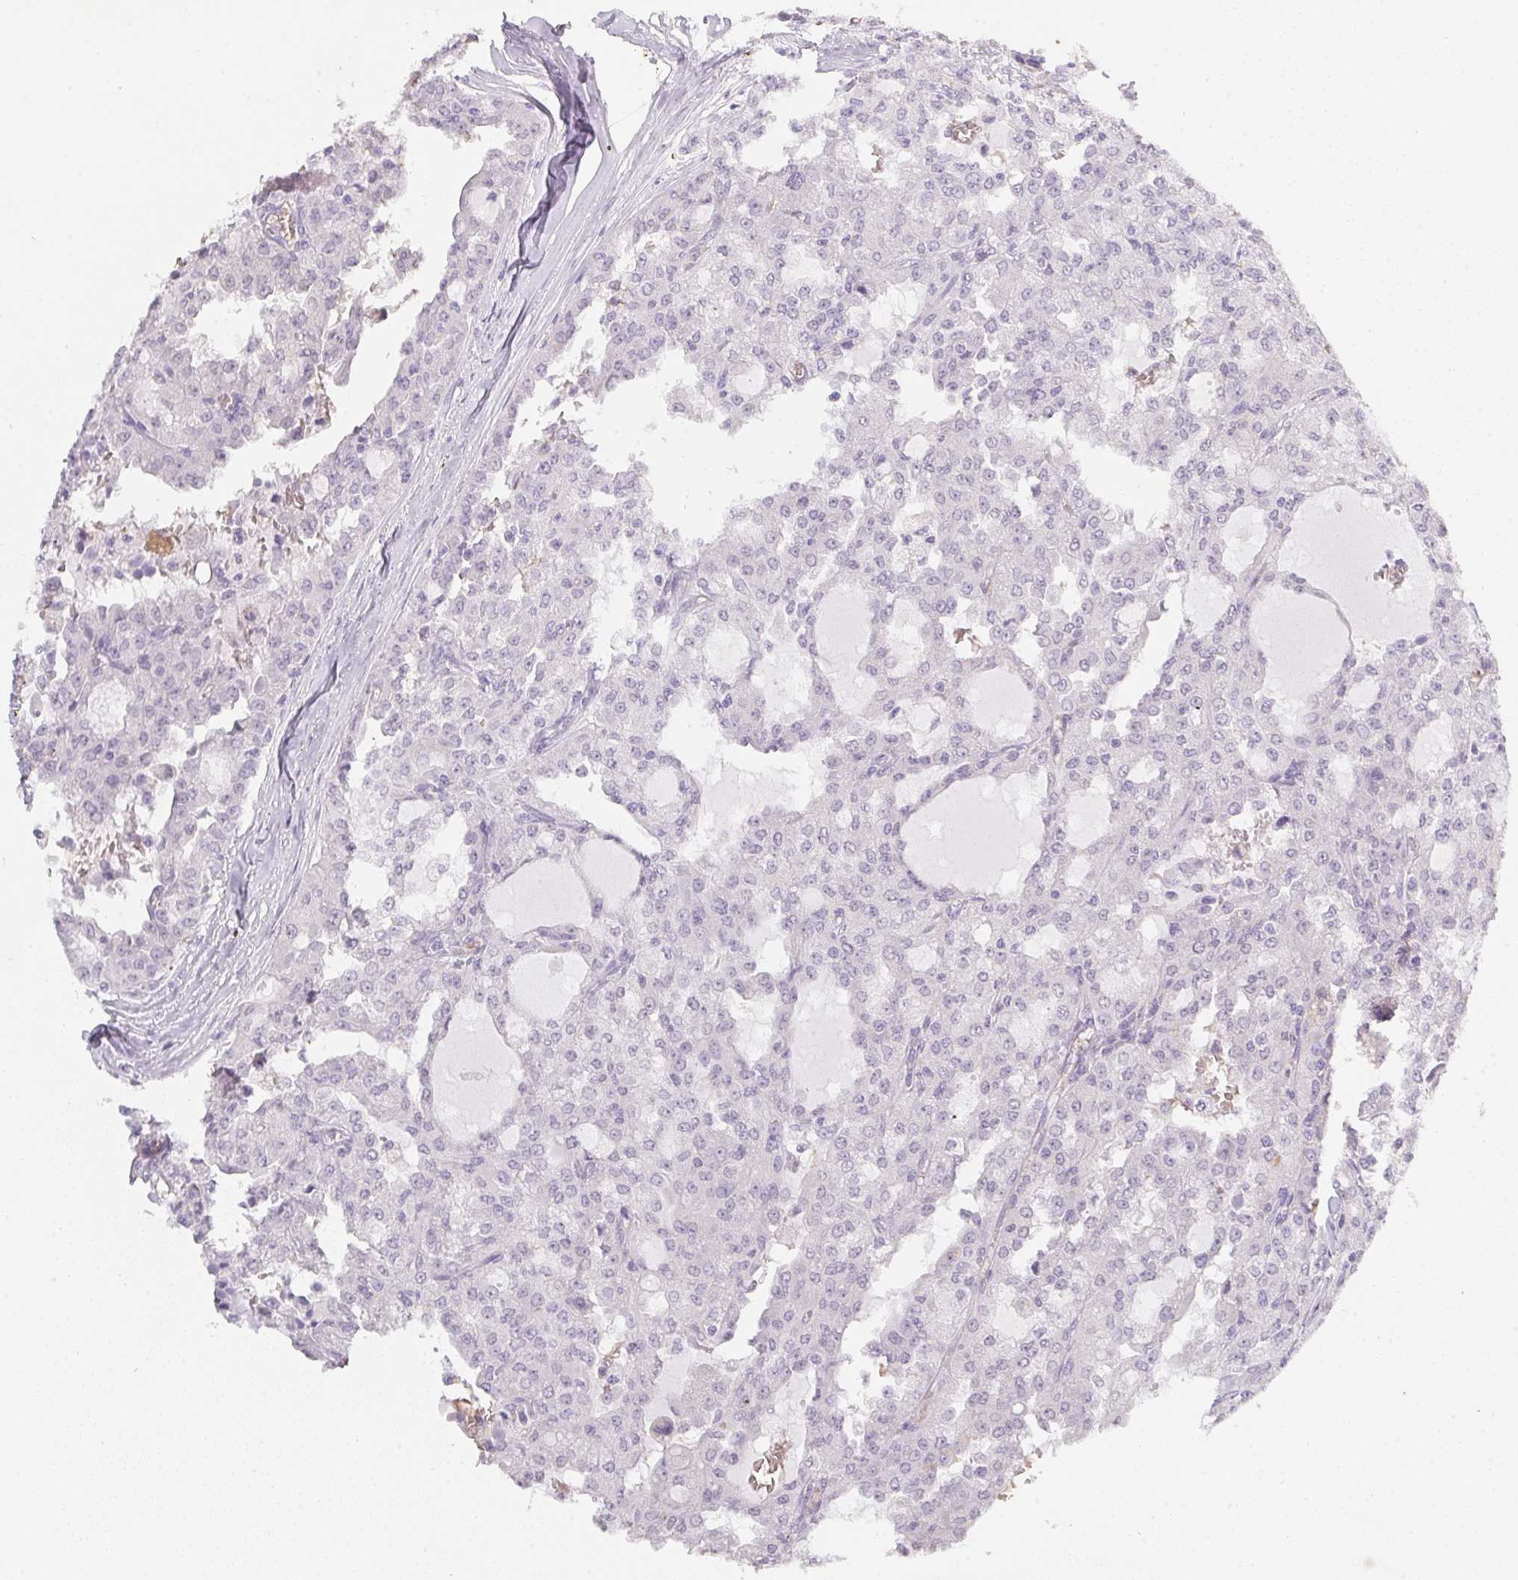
{"staining": {"intensity": "negative", "quantity": "none", "location": "none"}, "tissue": "head and neck cancer", "cell_type": "Tumor cells", "image_type": "cancer", "snomed": [{"axis": "morphology", "description": "Adenocarcinoma, NOS"}, {"axis": "topography", "description": "Head-Neck"}], "caption": "Immunohistochemistry photomicrograph of neoplastic tissue: head and neck cancer stained with DAB reveals no significant protein positivity in tumor cells.", "gene": "DCD", "patient": {"sex": "male", "age": 64}}